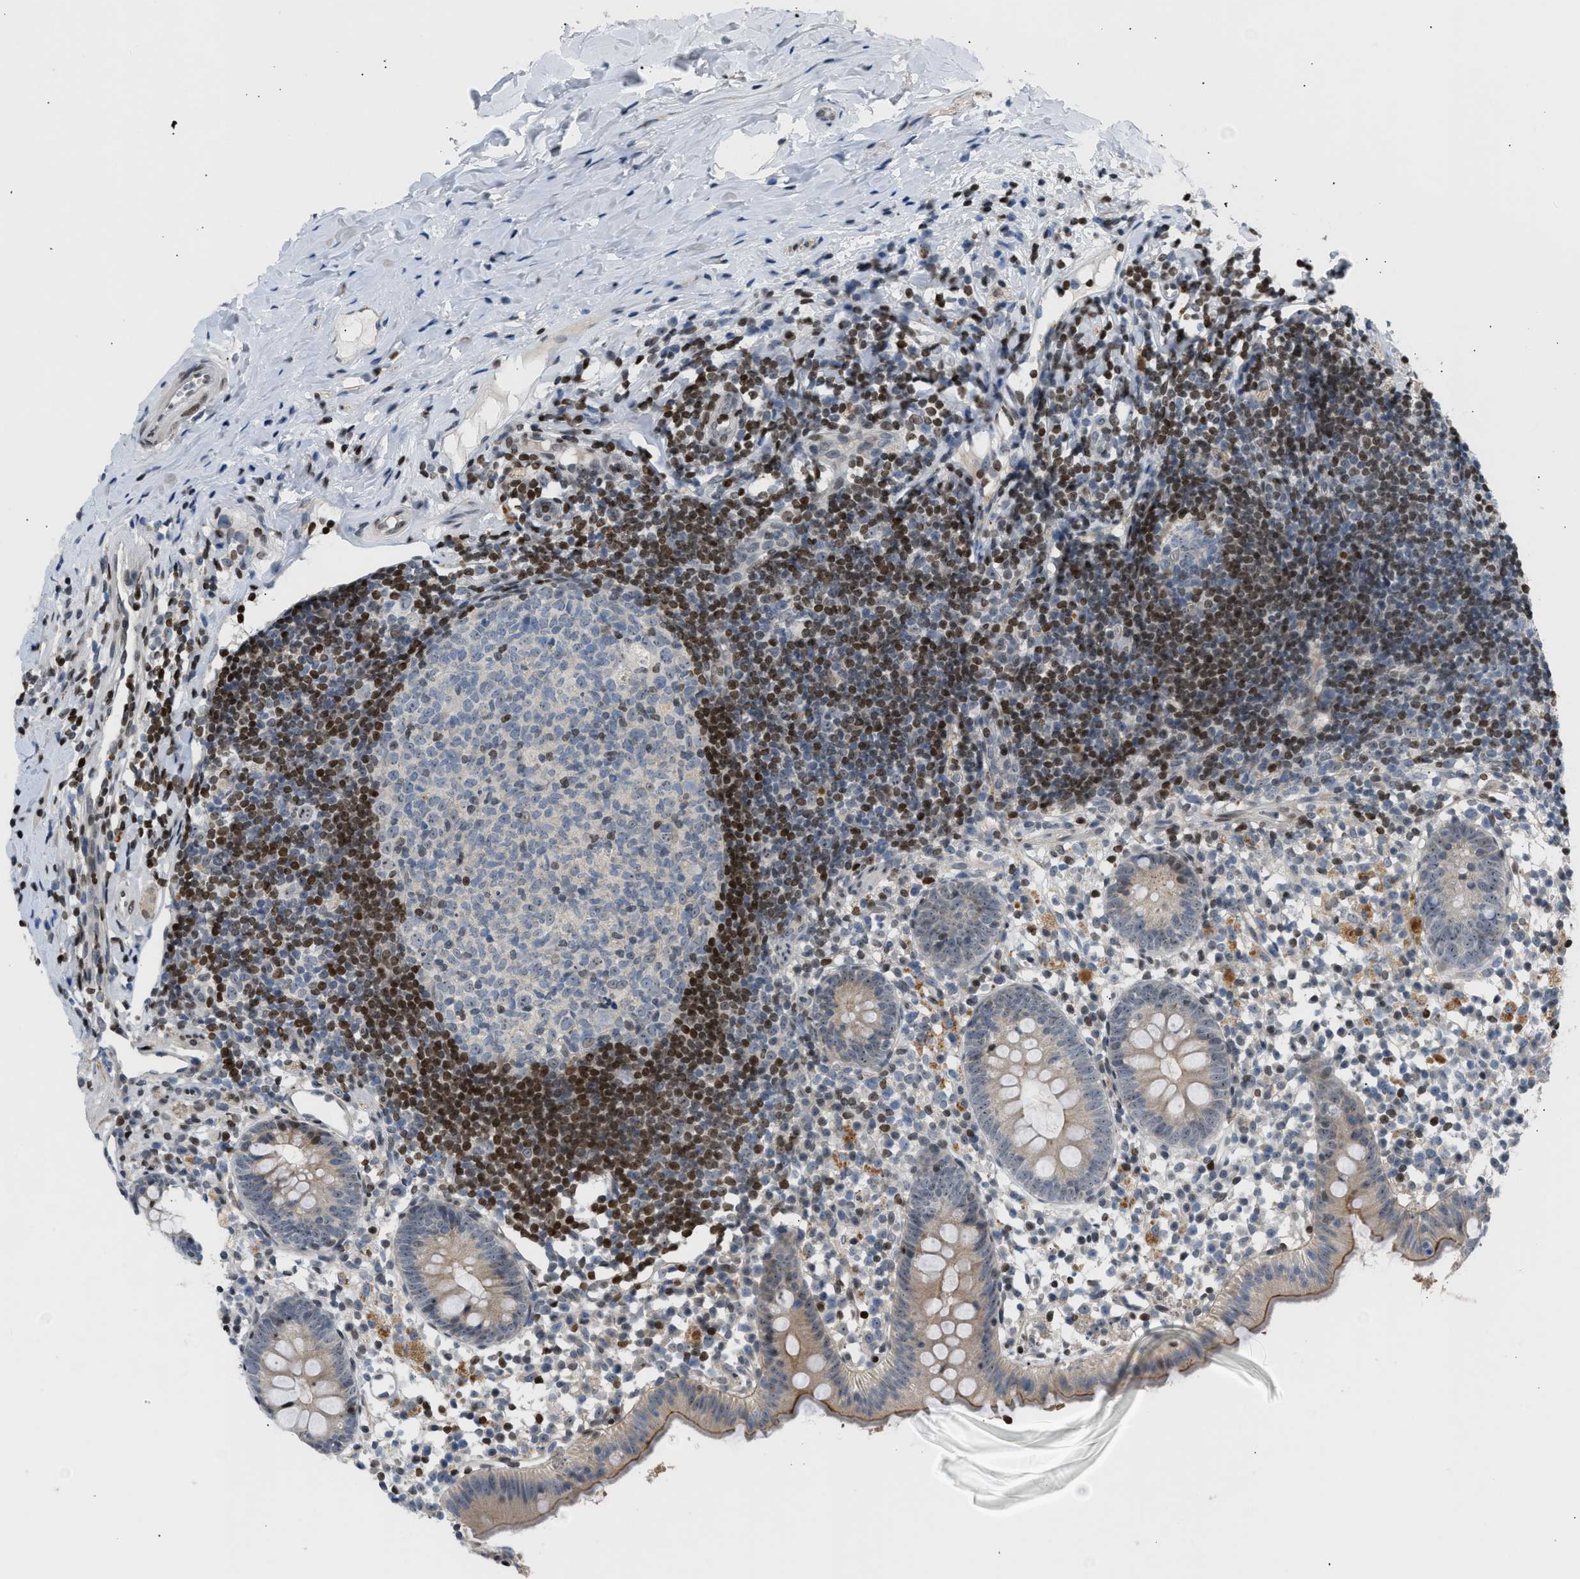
{"staining": {"intensity": "moderate", "quantity": "<25%", "location": "cytoplasmic/membranous"}, "tissue": "appendix", "cell_type": "Glandular cells", "image_type": "normal", "snomed": [{"axis": "morphology", "description": "Normal tissue, NOS"}, {"axis": "topography", "description": "Appendix"}], "caption": "IHC of unremarkable human appendix demonstrates low levels of moderate cytoplasmic/membranous expression in approximately <25% of glandular cells. (brown staining indicates protein expression, while blue staining denotes nuclei).", "gene": "NPS", "patient": {"sex": "female", "age": 20}}